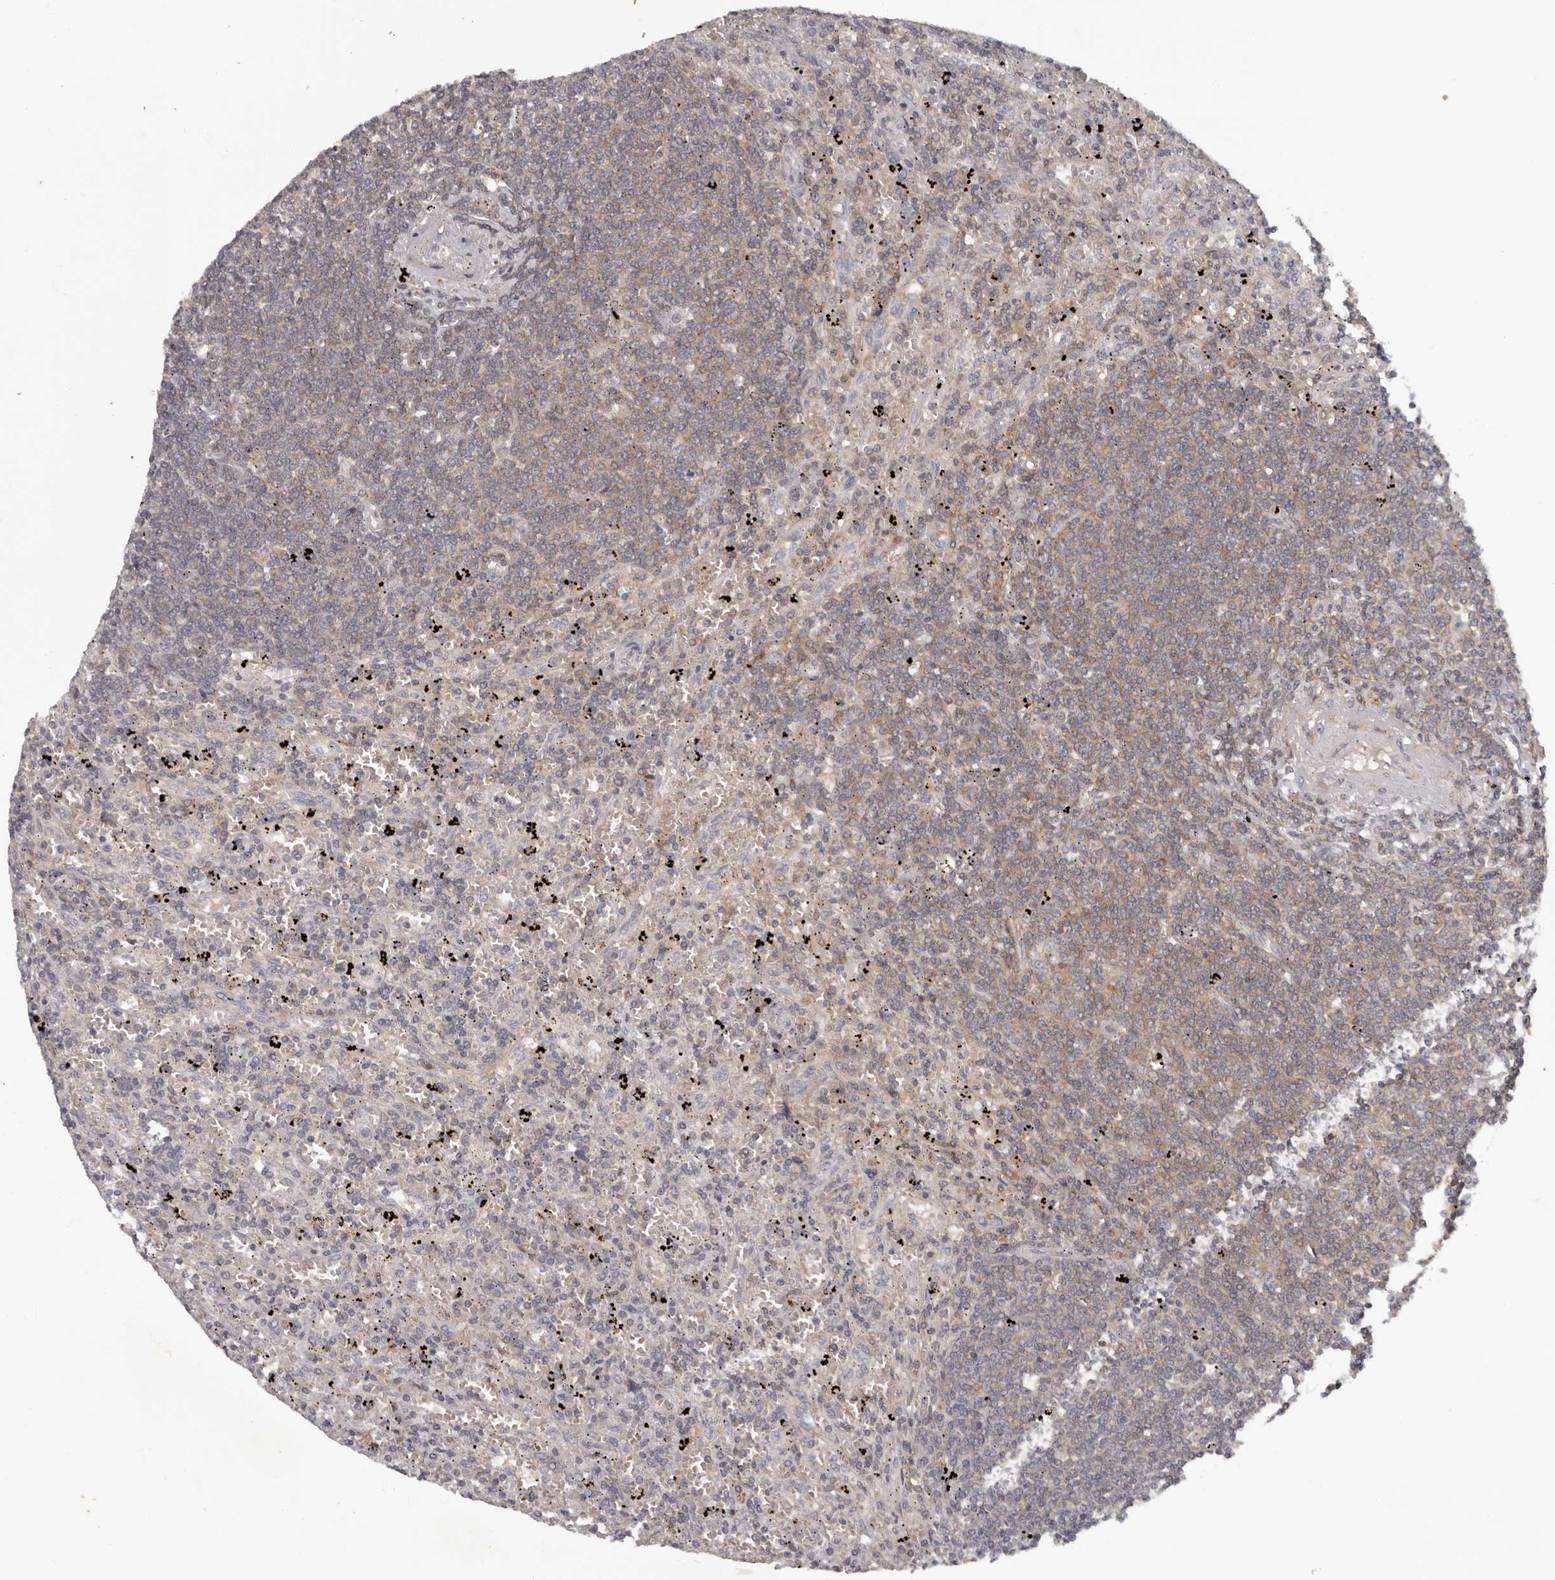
{"staining": {"intensity": "weak", "quantity": "25%-75%", "location": "cytoplasmic/membranous"}, "tissue": "lymphoma", "cell_type": "Tumor cells", "image_type": "cancer", "snomed": [{"axis": "morphology", "description": "Malignant lymphoma, non-Hodgkin's type, Low grade"}, {"axis": "topography", "description": "Spleen"}], "caption": "Immunohistochemical staining of human lymphoma demonstrates low levels of weak cytoplasmic/membranous positivity in approximately 25%-75% of tumor cells. (IHC, brightfield microscopy, high magnification).", "gene": "ANKRD44", "patient": {"sex": "male", "age": 76}}